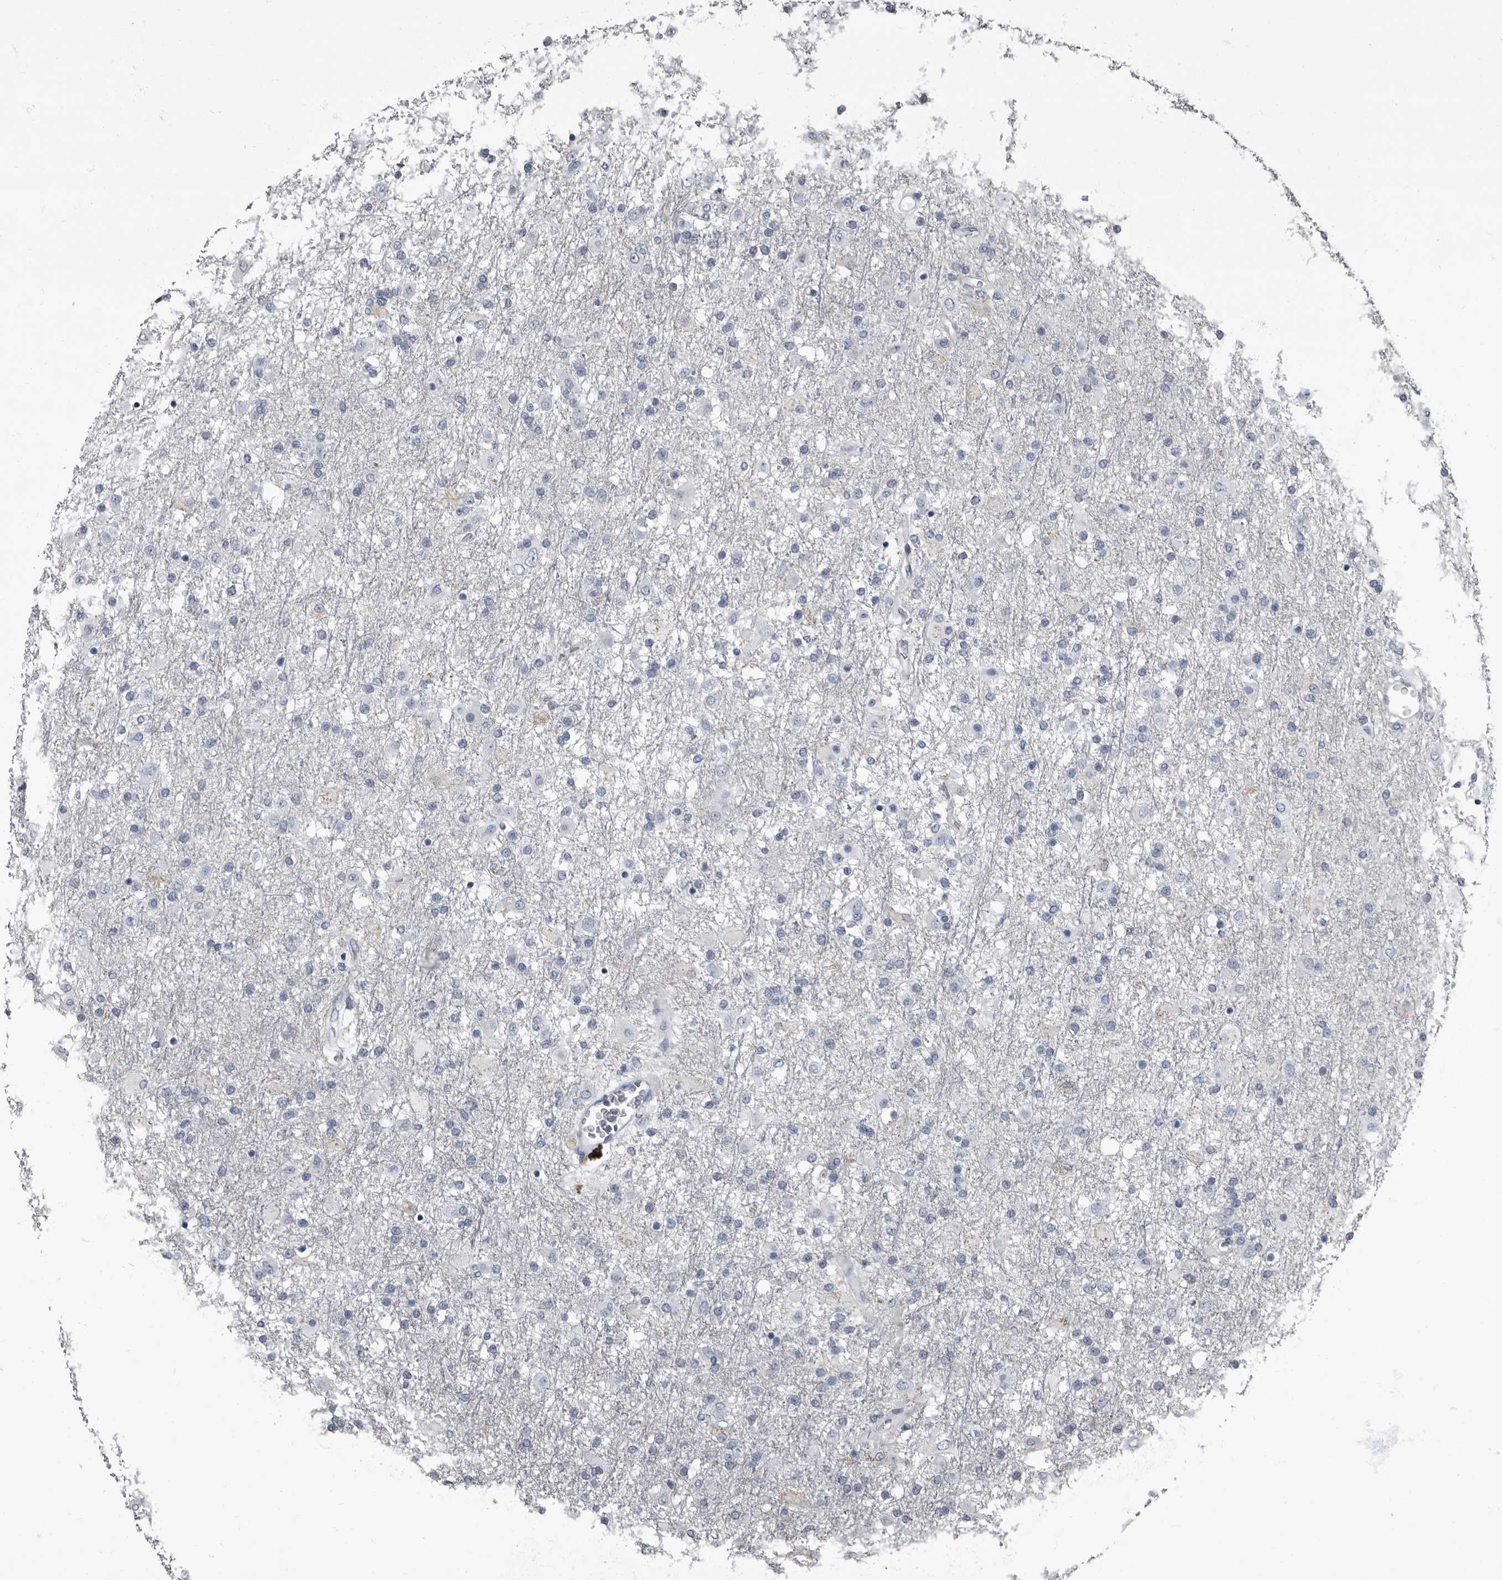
{"staining": {"intensity": "negative", "quantity": "none", "location": "none"}, "tissue": "glioma", "cell_type": "Tumor cells", "image_type": "cancer", "snomed": [{"axis": "morphology", "description": "Glioma, malignant, Low grade"}, {"axis": "topography", "description": "Brain"}], "caption": "This is an immunohistochemistry (IHC) micrograph of glioma. There is no positivity in tumor cells.", "gene": "TPD52L1", "patient": {"sex": "male", "age": 65}}